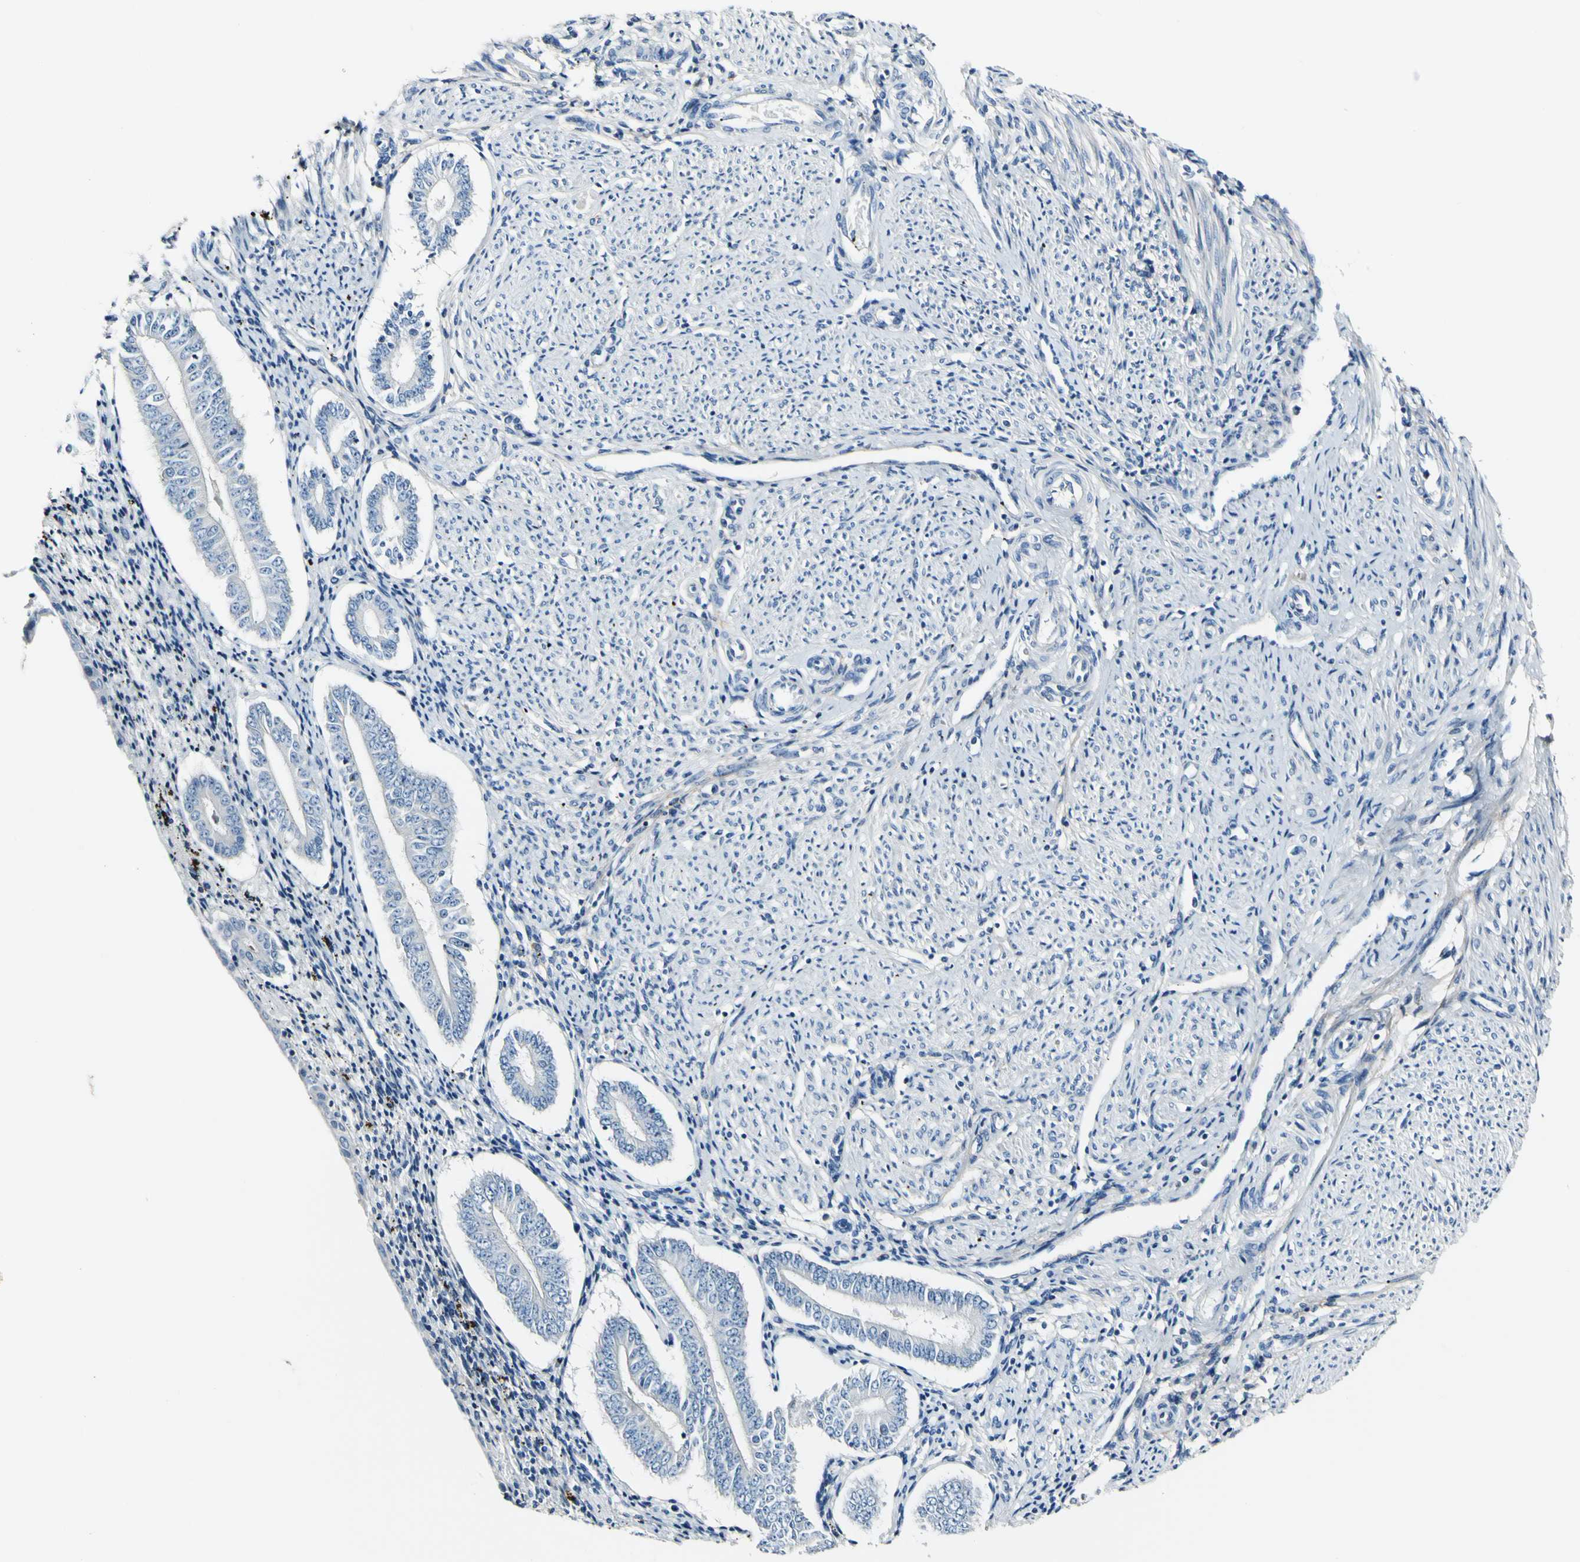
{"staining": {"intensity": "negative", "quantity": "none", "location": "none"}, "tissue": "endometrium", "cell_type": "Cells in endometrial stroma", "image_type": "normal", "snomed": [{"axis": "morphology", "description": "Normal tissue, NOS"}, {"axis": "topography", "description": "Endometrium"}], "caption": "Cells in endometrial stroma show no significant staining in normal endometrium. The staining was performed using DAB to visualize the protein expression in brown, while the nuclei were stained in blue with hematoxylin (Magnification: 20x).", "gene": "COL6A3", "patient": {"sex": "female", "age": 42}}